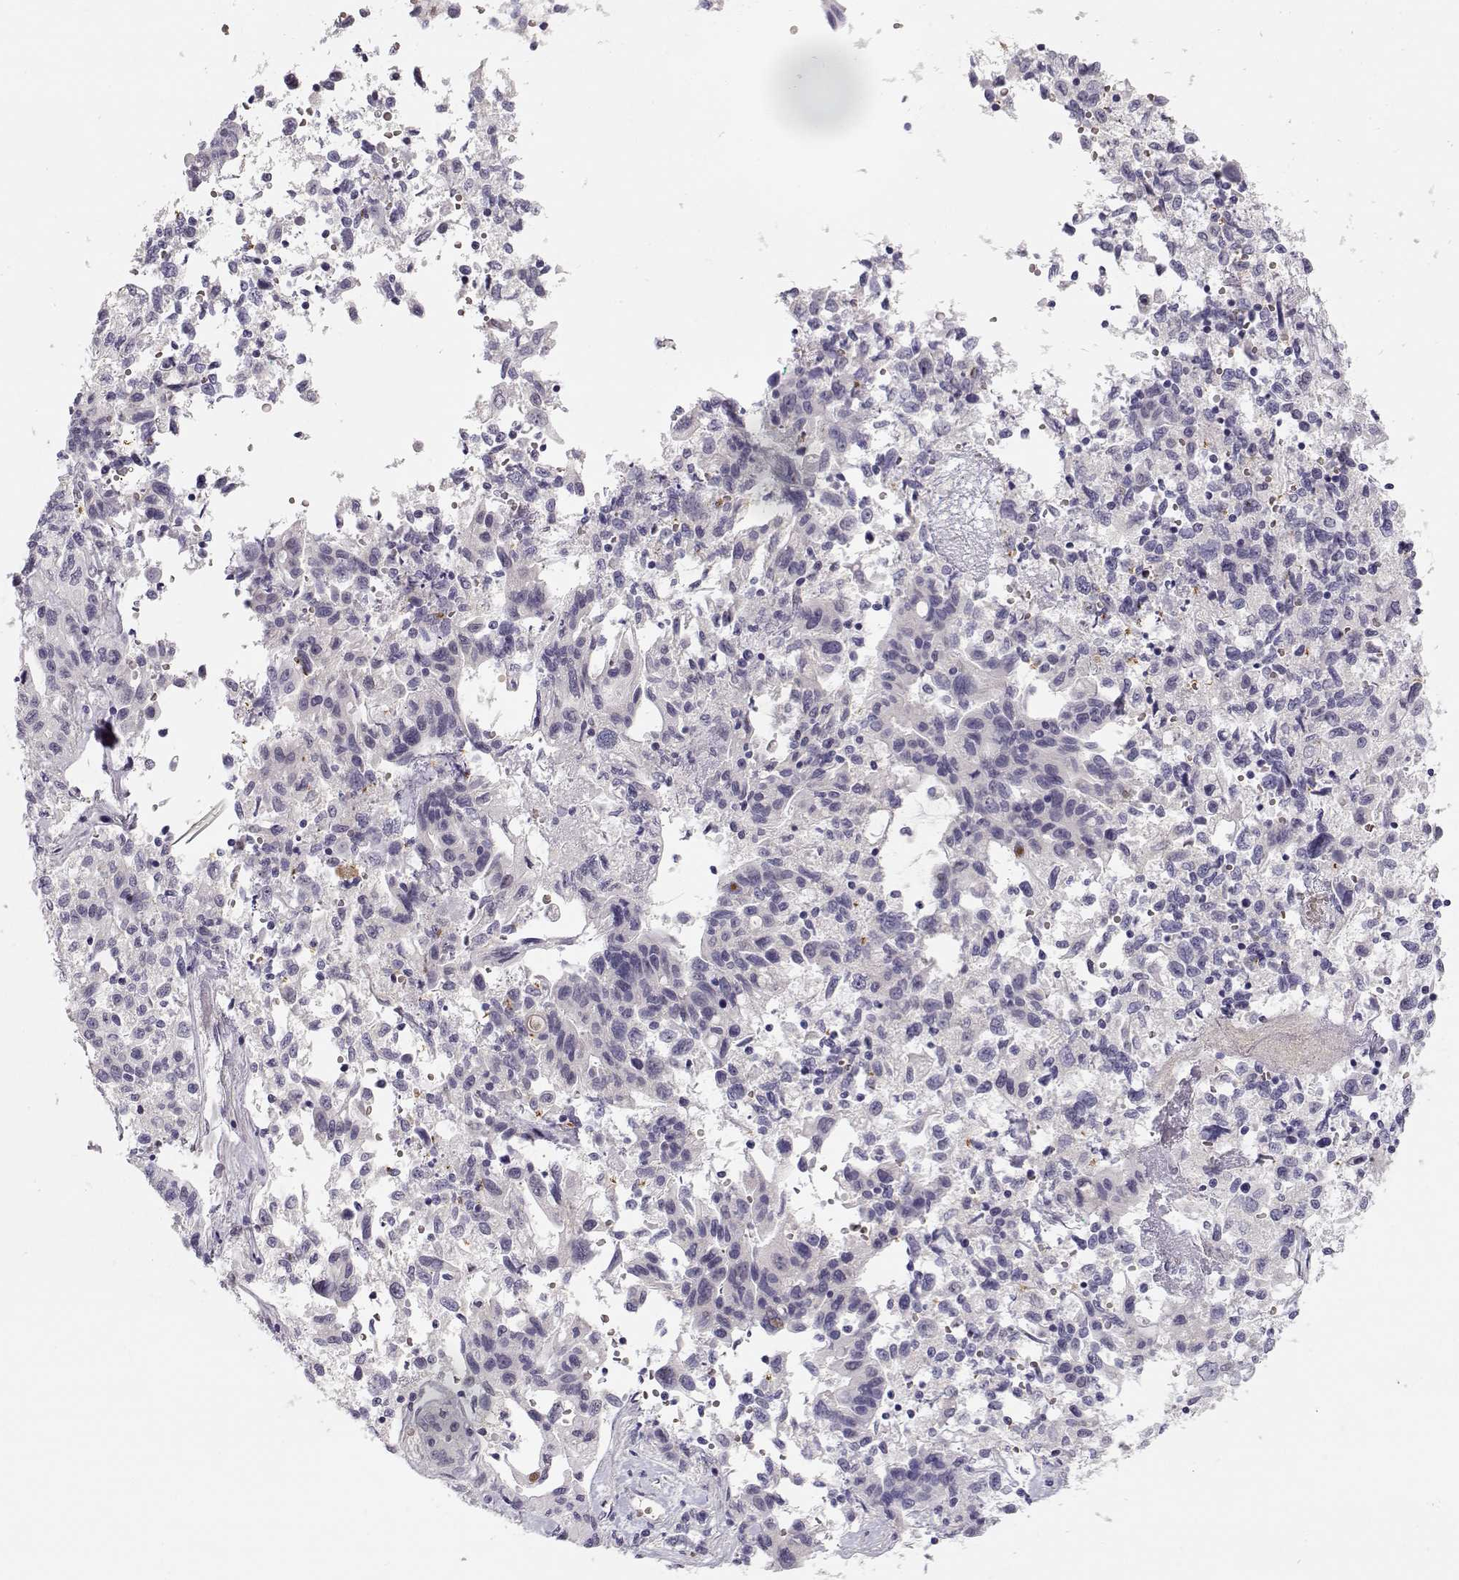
{"staining": {"intensity": "negative", "quantity": "none", "location": "none"}, "tissue": "liver cancer", "cell_type": "Tumor cells", "image_type": "cancer", "snomed": [{"axis": "morphology", "description": "Adenocarcinoma, NOS"}, {"axis": "morphology", "description": "Cholangiocarcinoma"}, {"axis": "topography", "description": "Liver"}], "caption": "The photomicrograph exhibits no staining of tumor cells in liver cholangiocarcinoma.", "gene": "TTC26", "patient": {"sex": "male", "age": 64}}